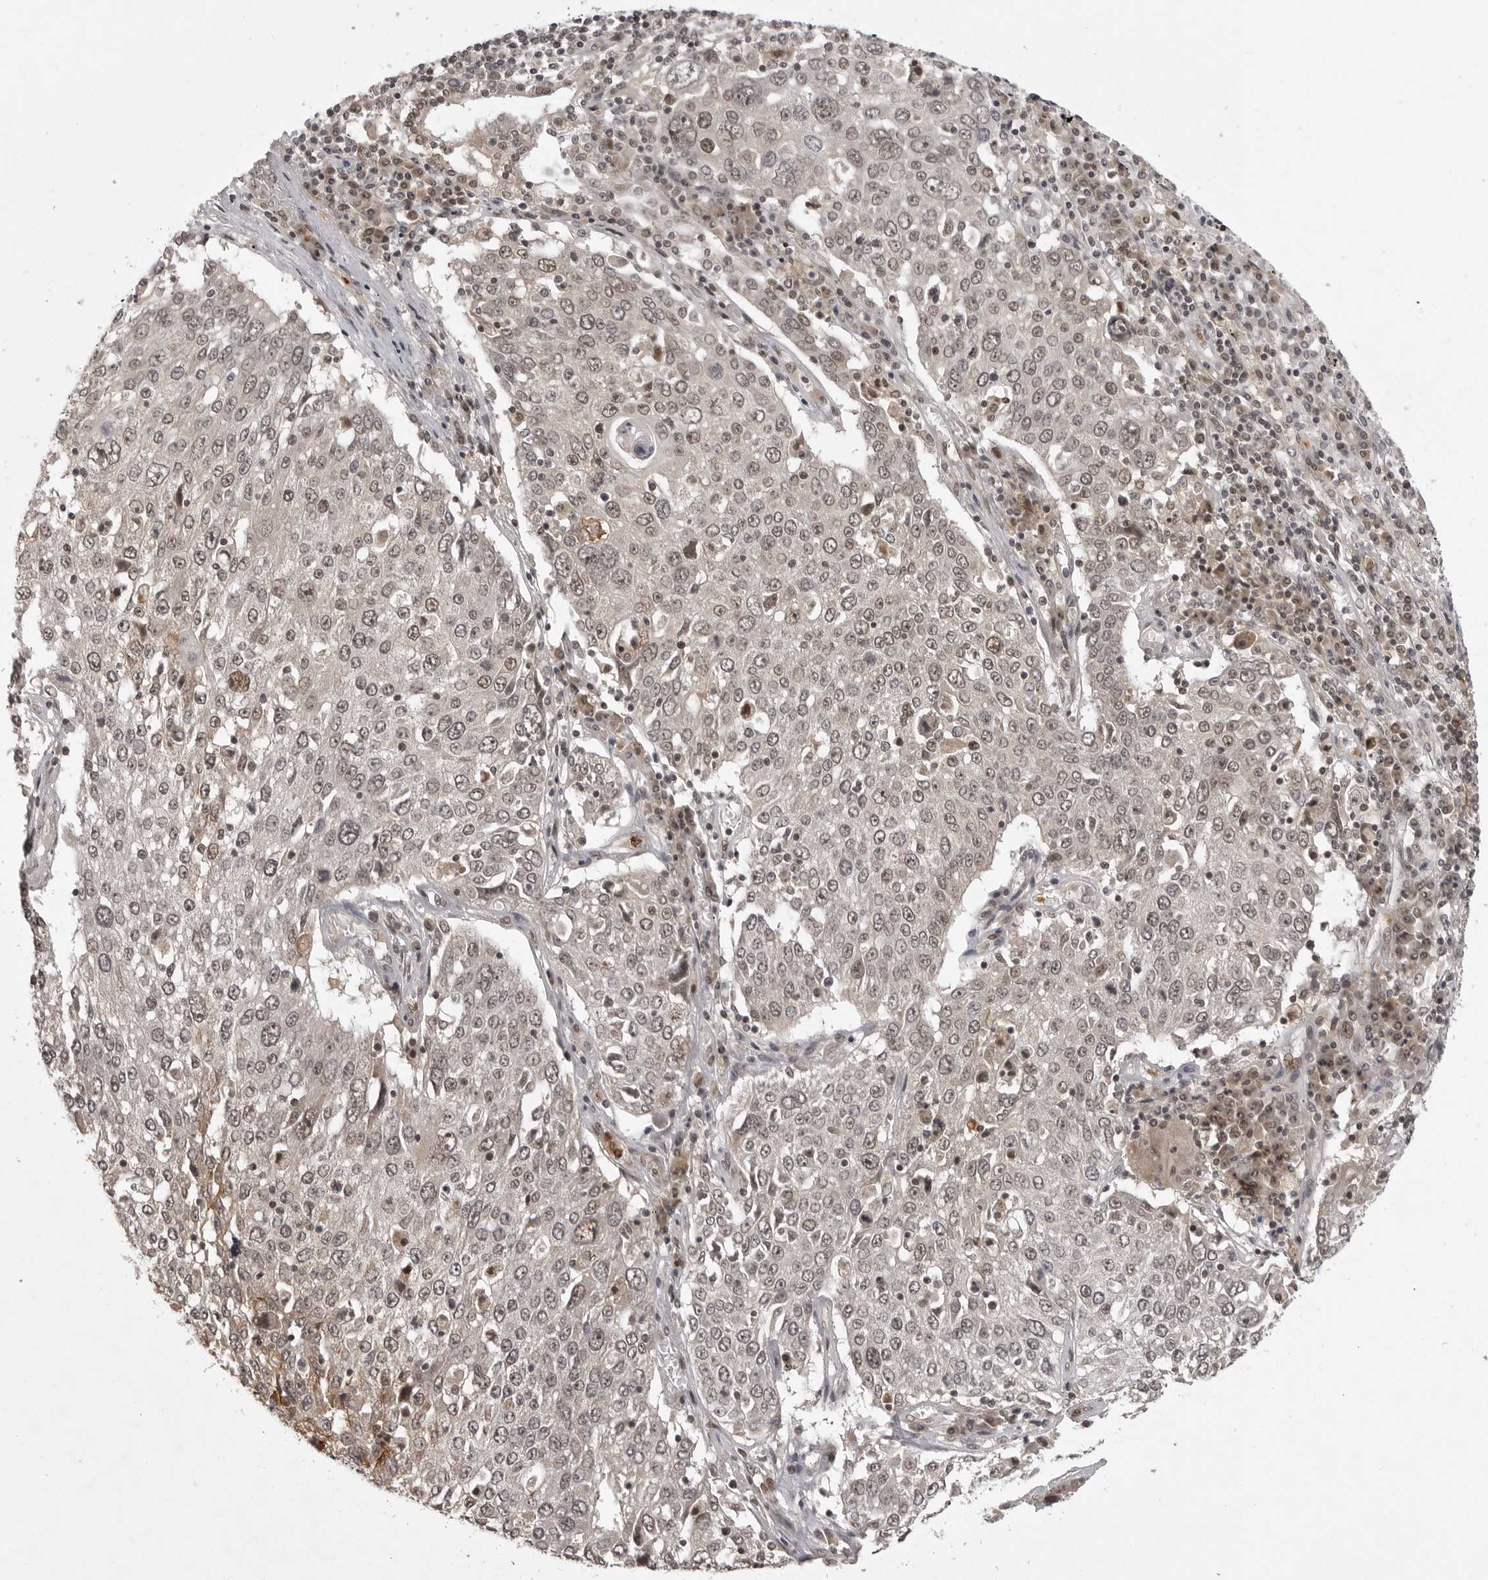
{"staining": {"intensity": "weak", "quantity": "25%-75%", "location": "nuclear"}, "tissue": "lung cancer", "cell_type": "Tumor cells", "image_type": "cancer", "snomed": [{"axis": "morphology", "description": "Squamous cell carcinoma, NOS"}, {"axis": "topography", "description": "Lung"}], "caption": "IHC (DAB (3,3'-diaminobenzidine)) staining of human lung squamous cell carcinoma reveals weak nuclear protein expression in approximately 25%-75% of tumor cells.", "gene": "PEG3", "patient": {"sex": "male", "age": 65}}